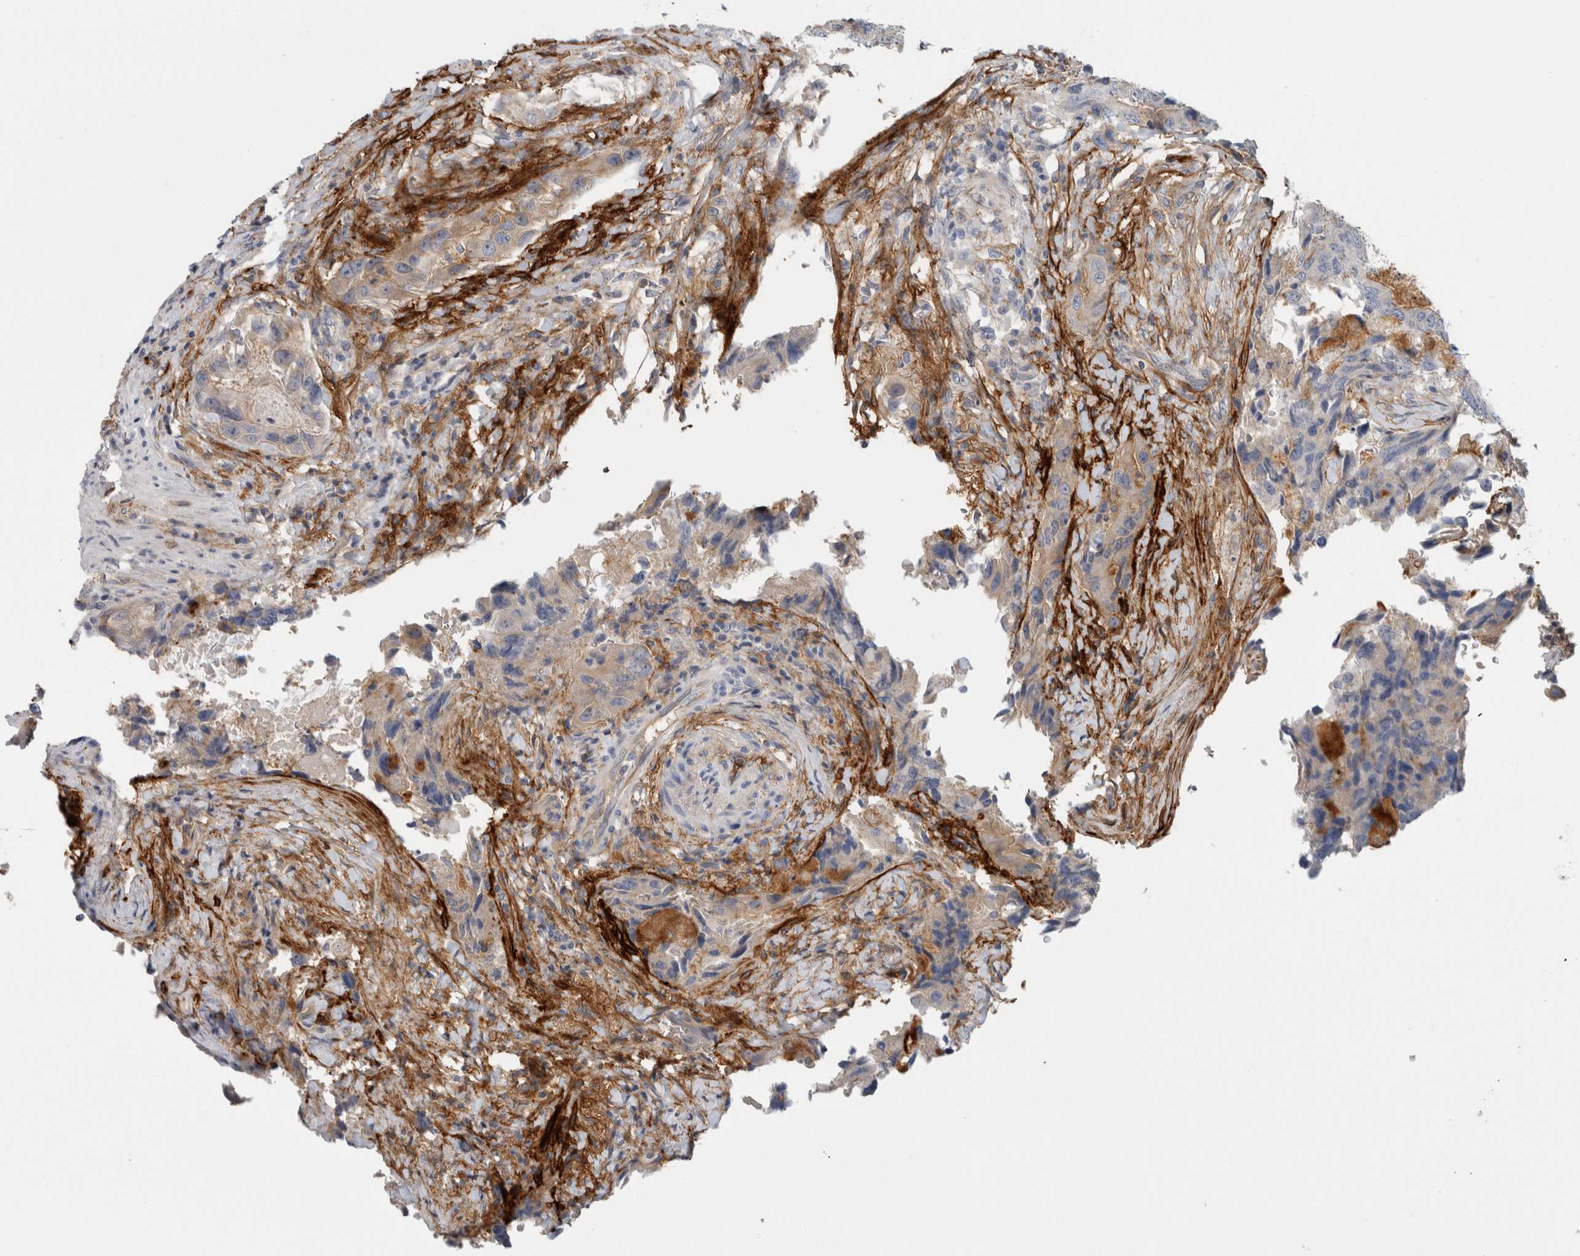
{"staining": {"intensity": "weak", "quantity": "<25%", "location": "cytoplasmic/membranous"}, "tissue": "colorectal cancer", "cell_type": "Tumor cells", "image_type": "cancer", "snomed": [{"axis": "morphology", "description": "Adenocarcinoma, NOS"}, {"axis": "topography", "description": "Colon"}], "caption": "An image of human colorectal adenocarcinoma is negative for staining in tumor cells.", "gene": "CD55", "patient": {"sex": "male", "age": 71}}